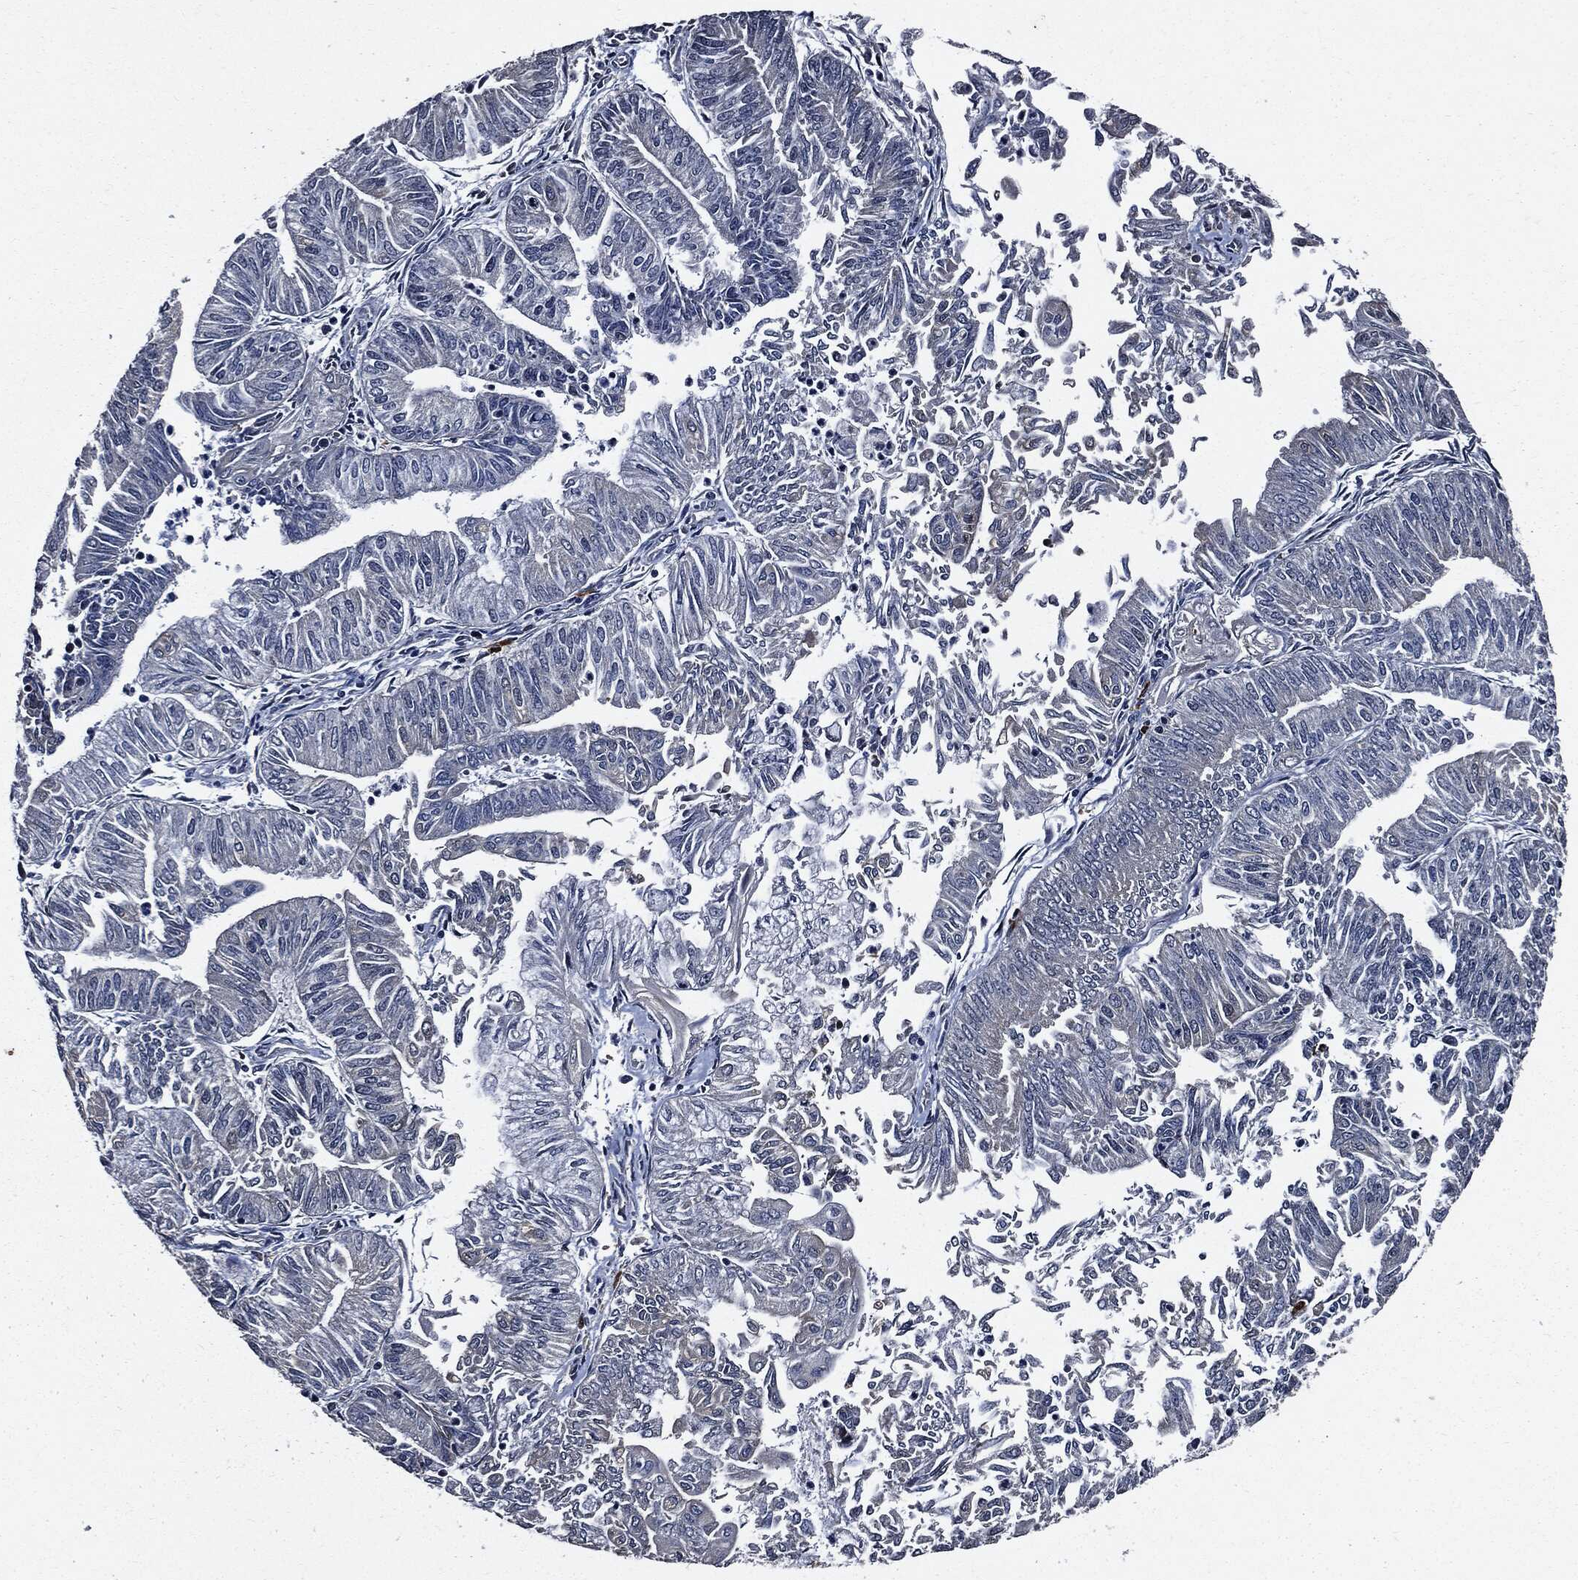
{"staining": {"intensity": "negative", "quantity": "none", "location": "none"}, "tissue": "endometrial cancer", "cell_type": "Tumor cells", "image_type": "cancer", "snomed": [{"axis": "morphology", "description": "Adenocarcinoma, NOS"}, {"axis": "topography", "description": "Endometrium"}], "caption": "This is a micrograph of immunohistochemistry staining of endometrial cancer, which shows no positivity in tumor cells.", "gene": "SUGT1", "patient": {"sex": "female", "age": 59}}